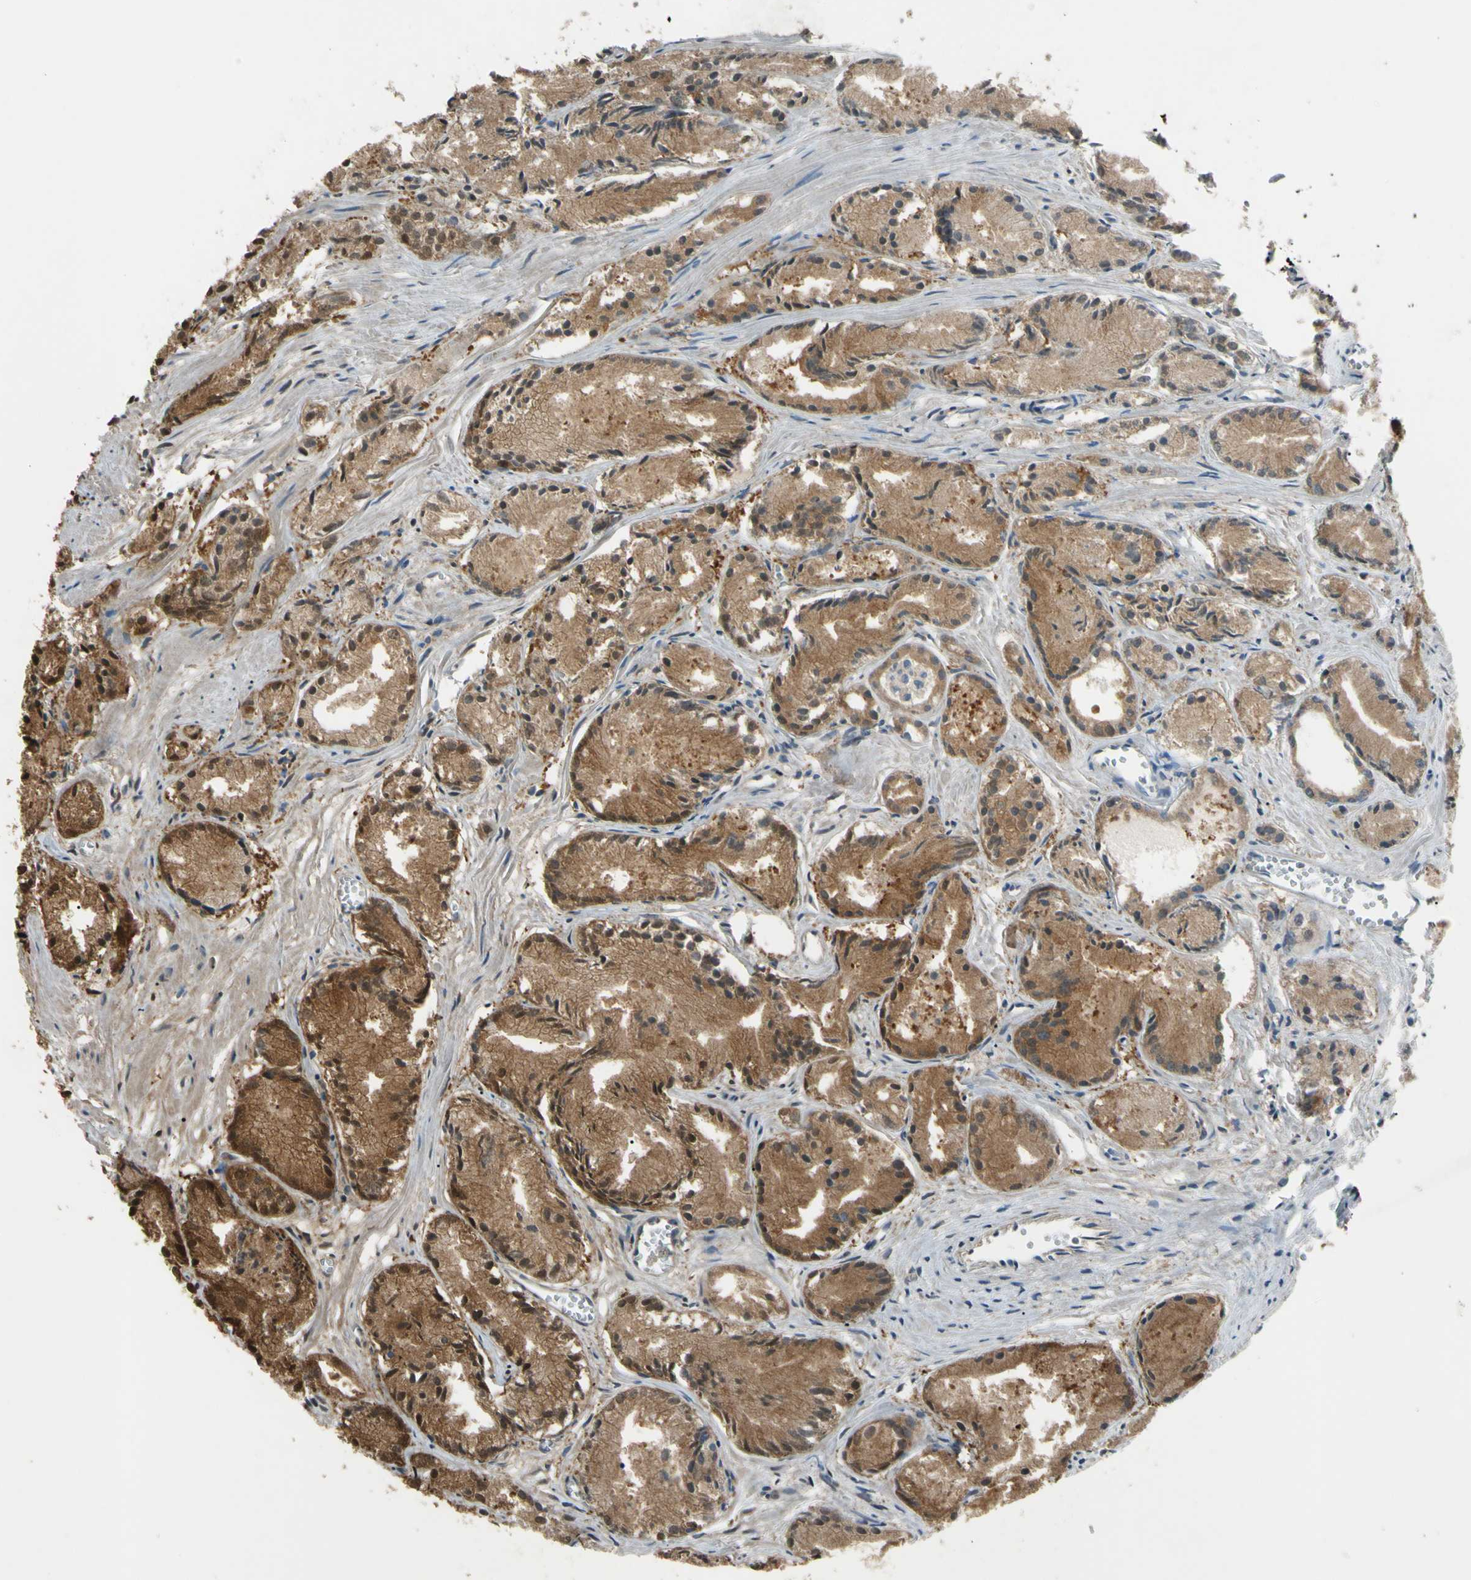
{"staining": {"intensity": "strong", "quantity": ">75%", "location": "cytoplasmic/membranous,nuclear"}, "tissue": "prostate cancer", "cell_type": "Tumor cells", "image_type": "cancer", "snomed": [{"axis": "morphology", "description": "Adenocarcinoma, Low grade"}, {"axis": "topography", "description": "Prostate"}], "caption": "A brown stain shows strong cytoplasmic/membranous and nuclear positivity of a protein in human prostate cancer tumor cells. The staining was performed using DAB to visualize the protein expression in brown, while the nuclei were stained in blue with hematoxylin (Magnification: 20x).", "gene": "YWHAQ", "patient": {"sex": "male", "age": 72}}